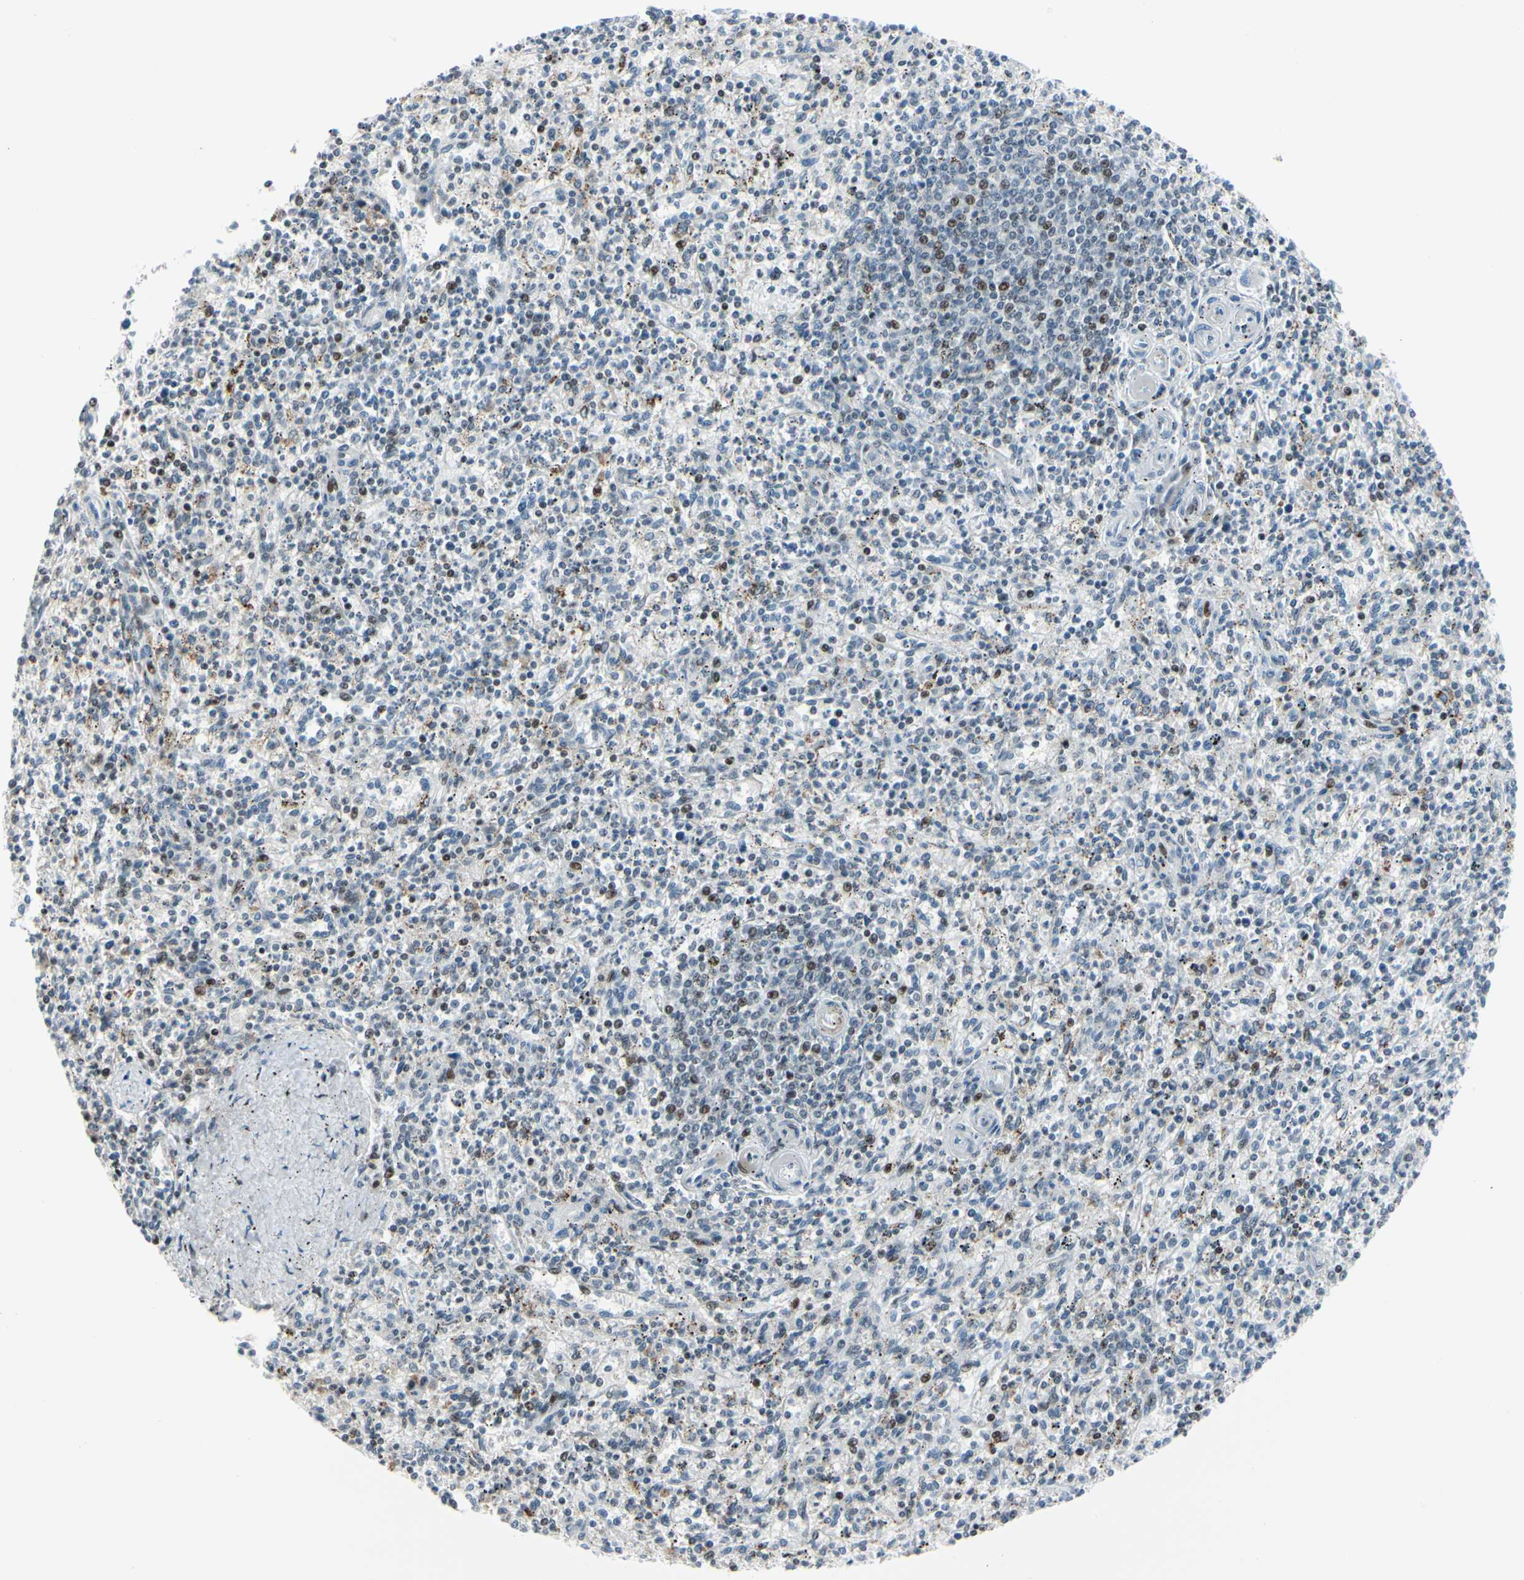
{"staining": {"intensity": "moderate", "quantity": "25%-75%", "location": "nuclear"}, "tissue": "spleen", "cell_type": "Cells in red pulp", "image_type": "normal", "snomed": [{"axis": "morphology", "description": "Normal tissue, NOS"}, {"axis": "topography", "description": "Spleen"}], "caption": "IHC of normal human spleen reveals medium levels of moderate nuclear staining in about 25%-75% of cells in red pulp.", "gene": "FOXO3", "patient": {"sex": "male", "age": 72}}